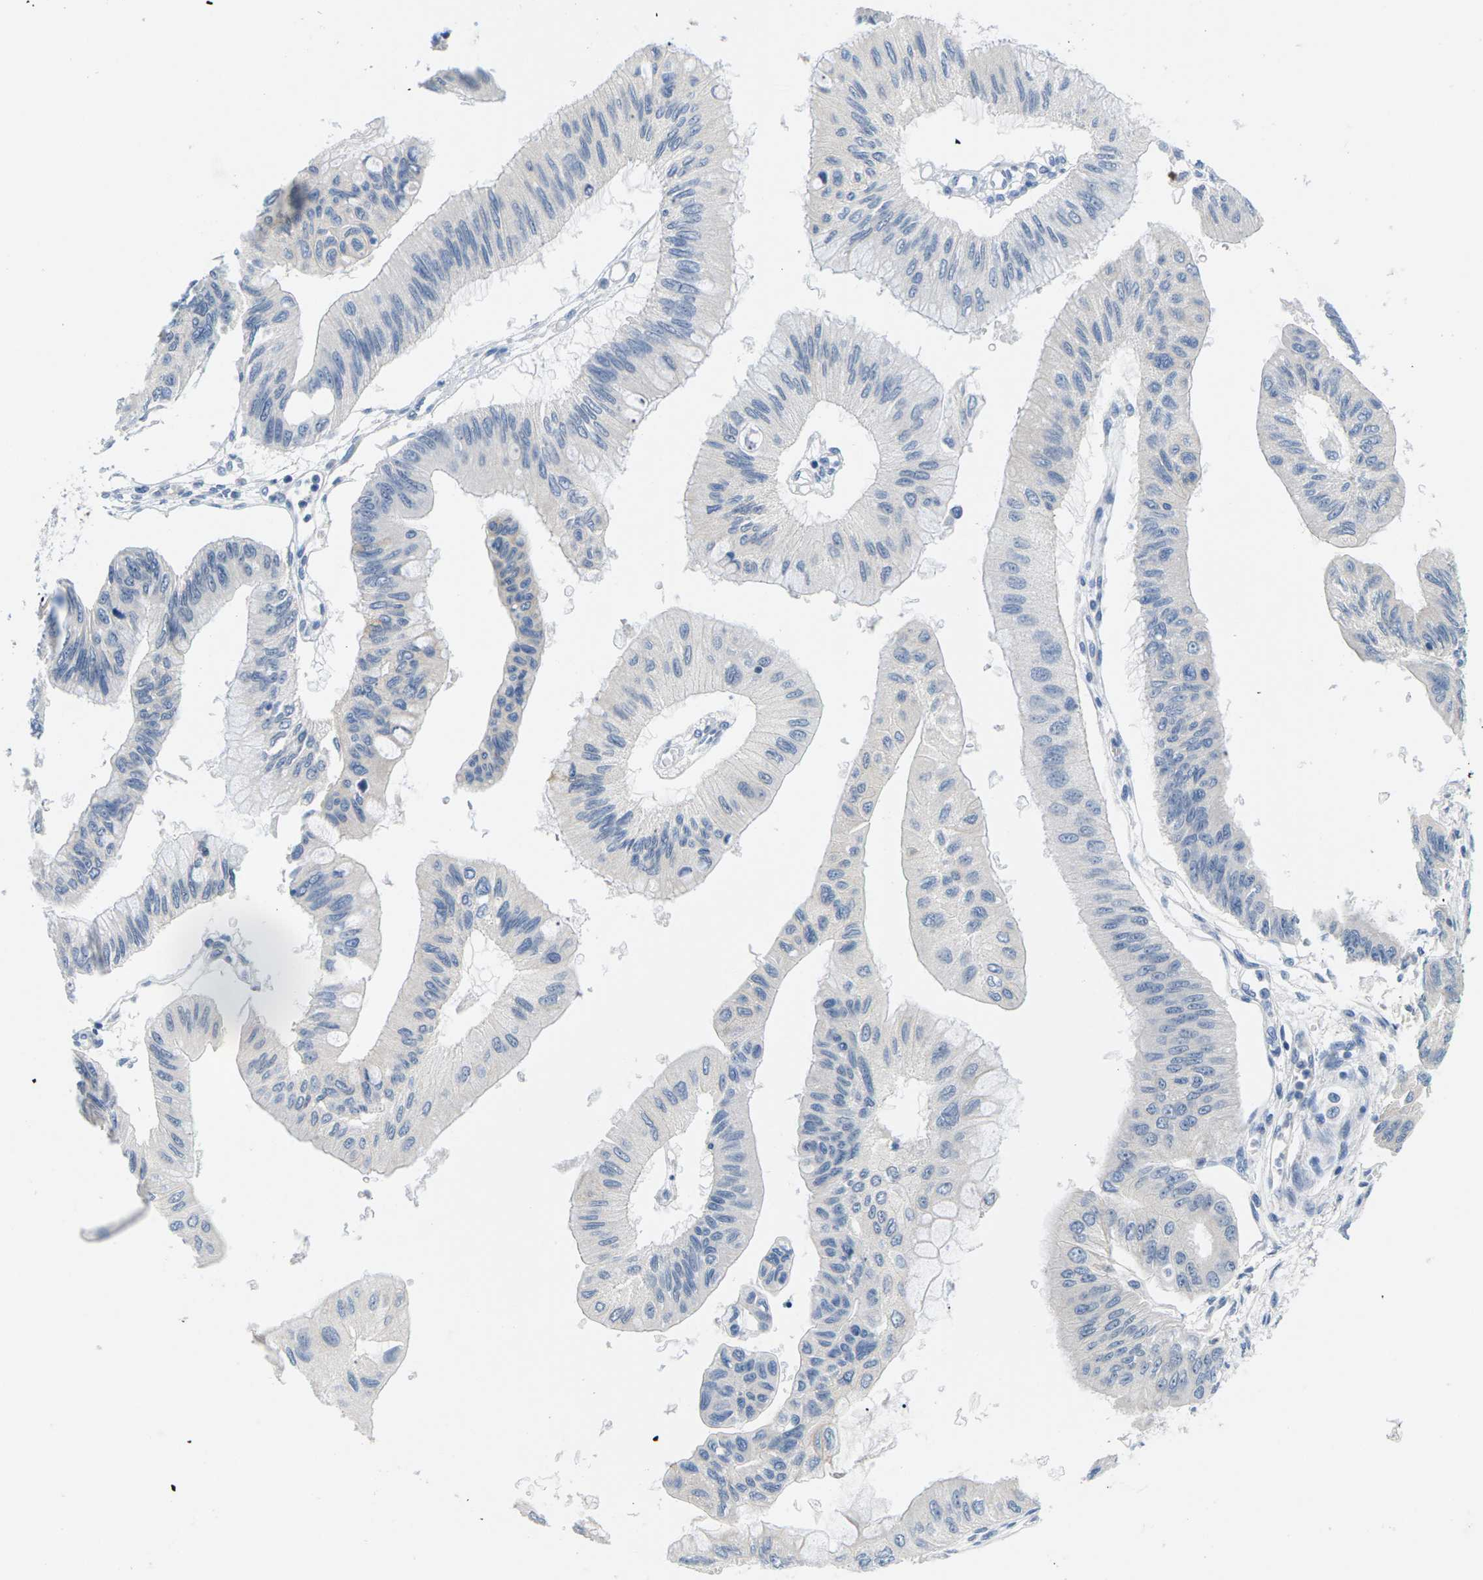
{"staining": {"intensity": "negative", "quantity": "none", "location": "none"}, "tissue": "pancreatic cancer", "cell_type": "Tumor cells", "image_type": "cancer", "snomed": [{"axis": "morphology", "description": "Adenocarcinoma, NOS"}, {"axis": "topography", "description": "Pancreas"}], "caption": "IHC of human pancreatic adenocarcinoma reveals no positivity in tumor cells.", "gene": "TSPAN2", "patient": {"sex": "female", "age": 77}}